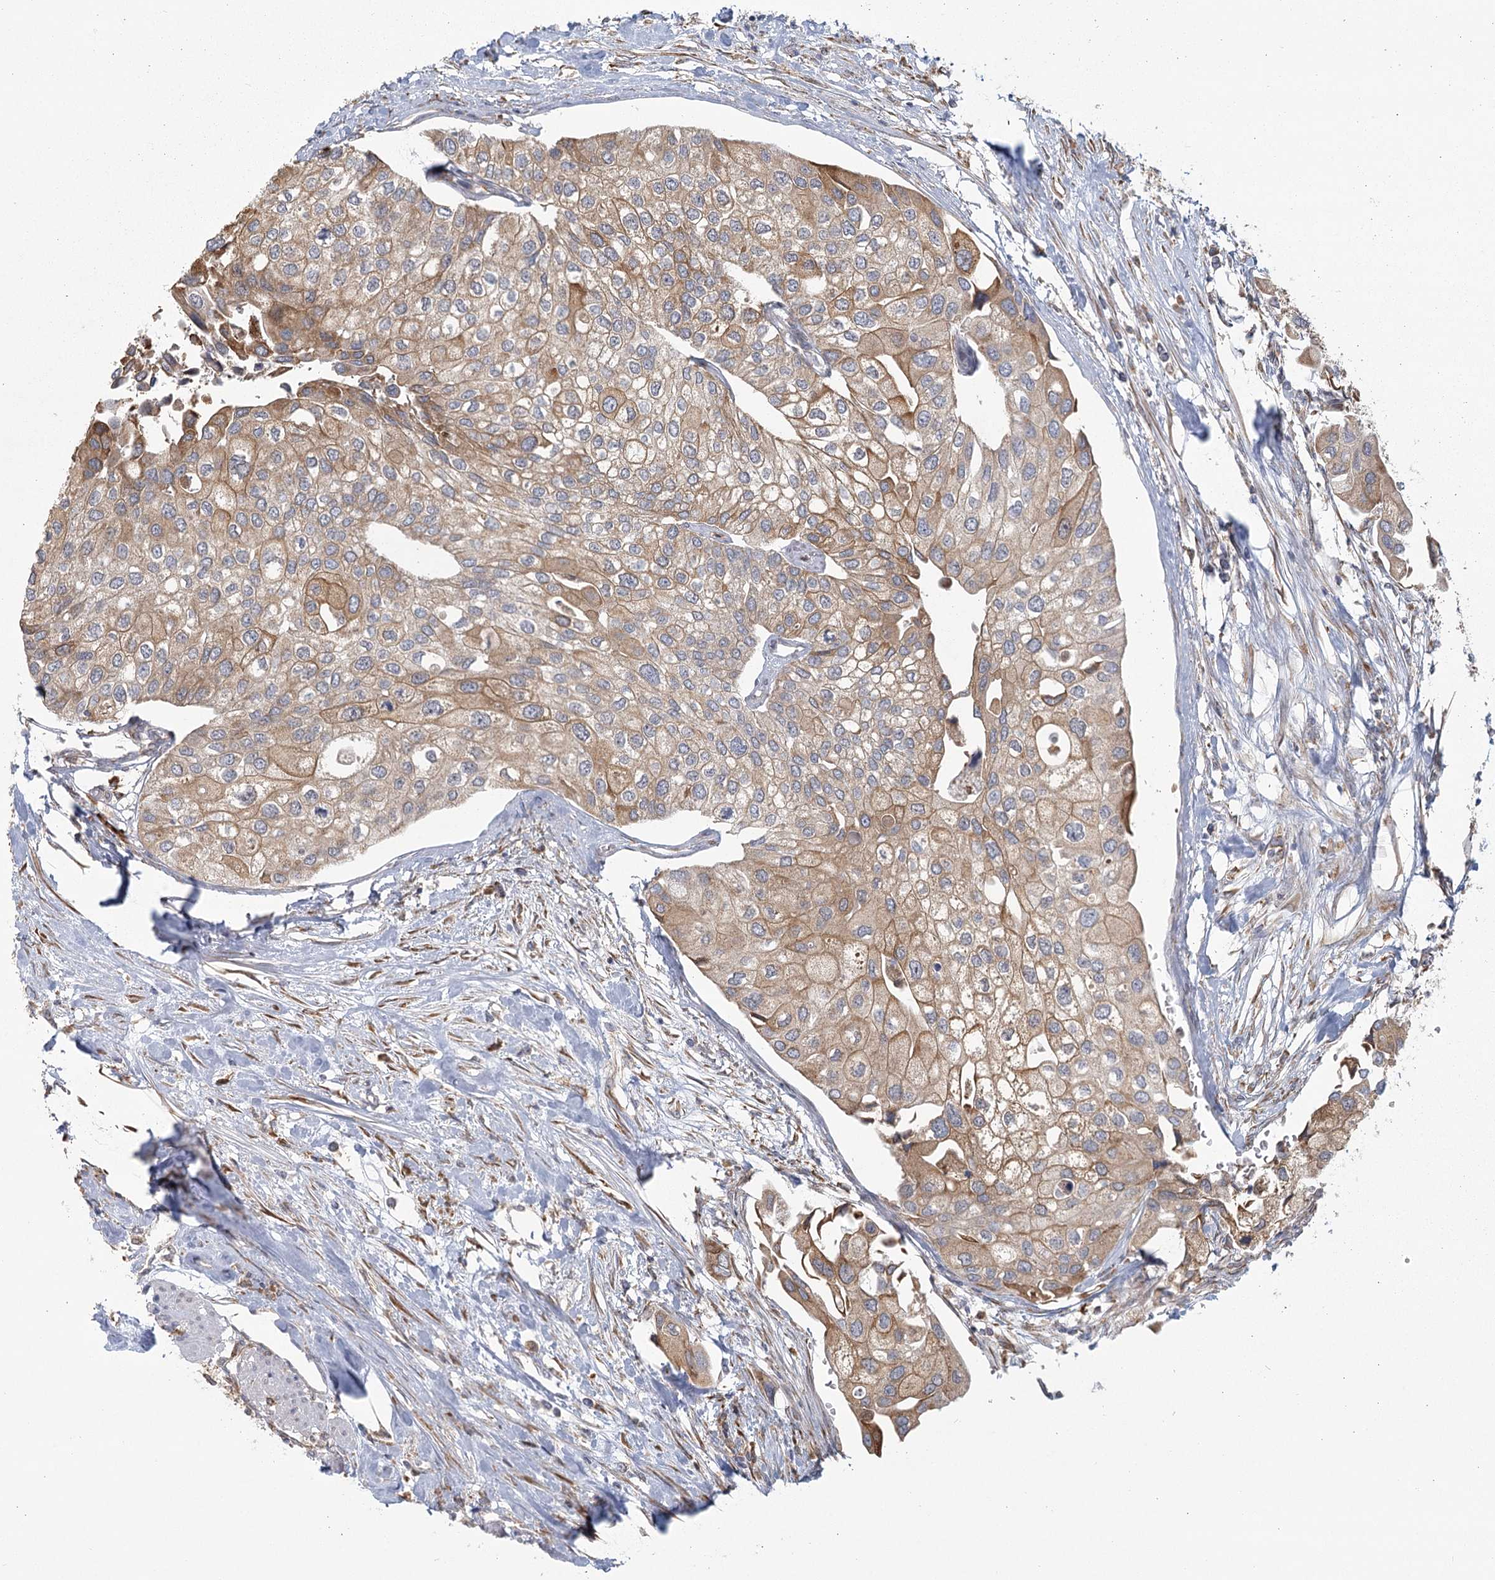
{"staining": {"intensity": "moderate", "quantity": "25%-75%", "location": "cytoplasmic/membranous"}, "tissue": "urothelial cancer", "cell_type": "Tumor cells", "image_type": "cancer", "snomed": [{"axis": "morphology", "description": "Urothelial carcinoma, High grade"}, {"axis": "topography", "description": "Urinary bladder"}], "caption": "Immunohistochemistry of high-grade urothelial carcinoma displays medium levels of moderate cytoplasmic/membranous positivity in approximately 25%-75% of tumor cells.", "gene": "LACTB", "patient": {"sex": "male", "age": 64}}